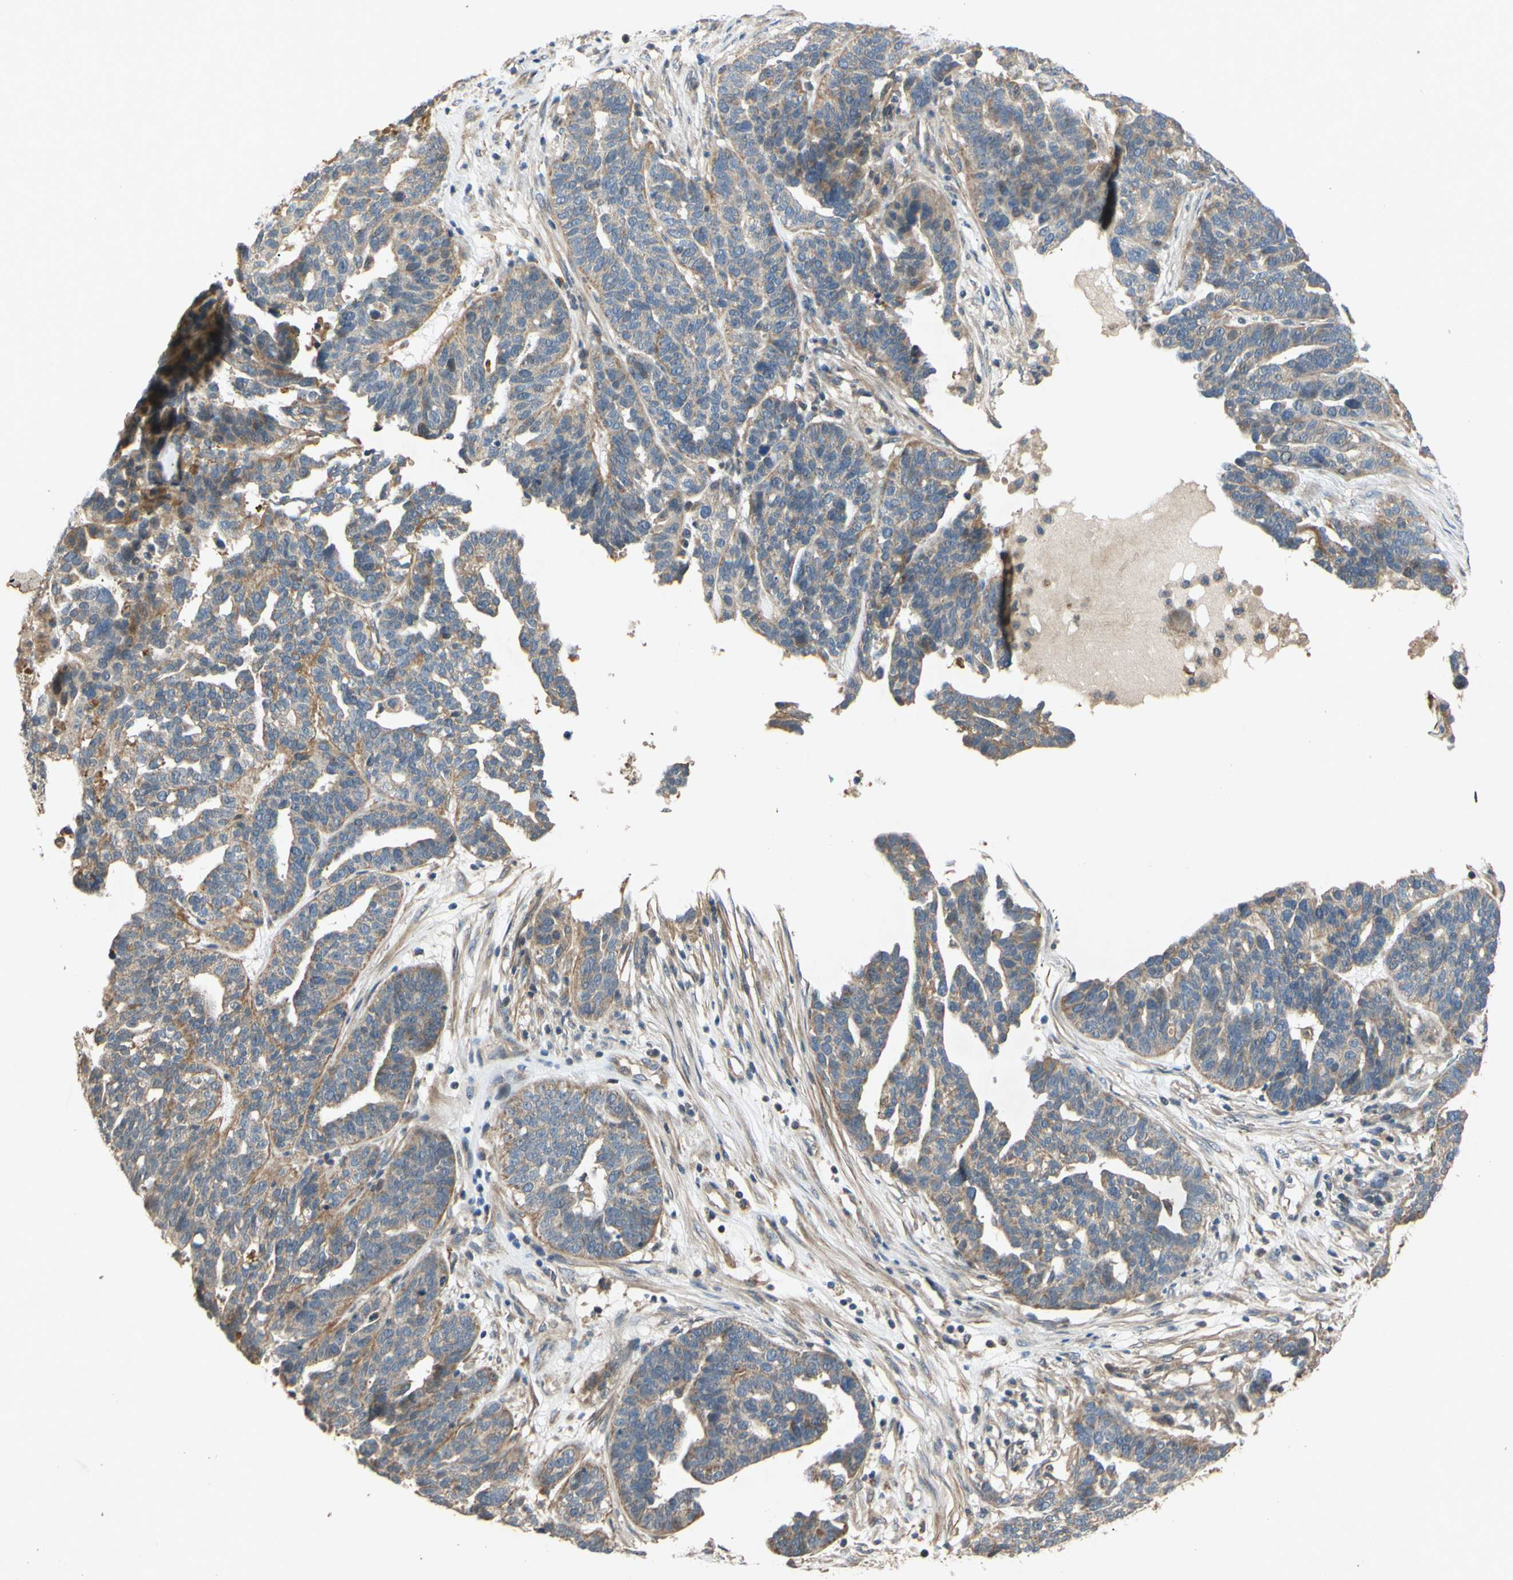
{"staining": {"intensity": "moderate", "quantity": "<25%", "location": "cytoplasmic/membranous"}, "tissue": "ovarian cancer", "cell_type": "Tumor cells", "image_type": "cancer", "snomed": [{"axis": "morphology", "description": "Cystadenocarcinoma, serous, NOS"}, {"axis": "topography", "description": "Ovary"}], "caption": "Immunohistochemistry (IHC) (DAB (3,3'-diaminobenzidine)) staining of ovarian serous cystadenocarcinoma displays moderate cytoplasmic/membranous protein positivity in approximately <25% of tumor cells.", "gene": "PARD6A", "patient": {"sex": "female", "age": 59}}